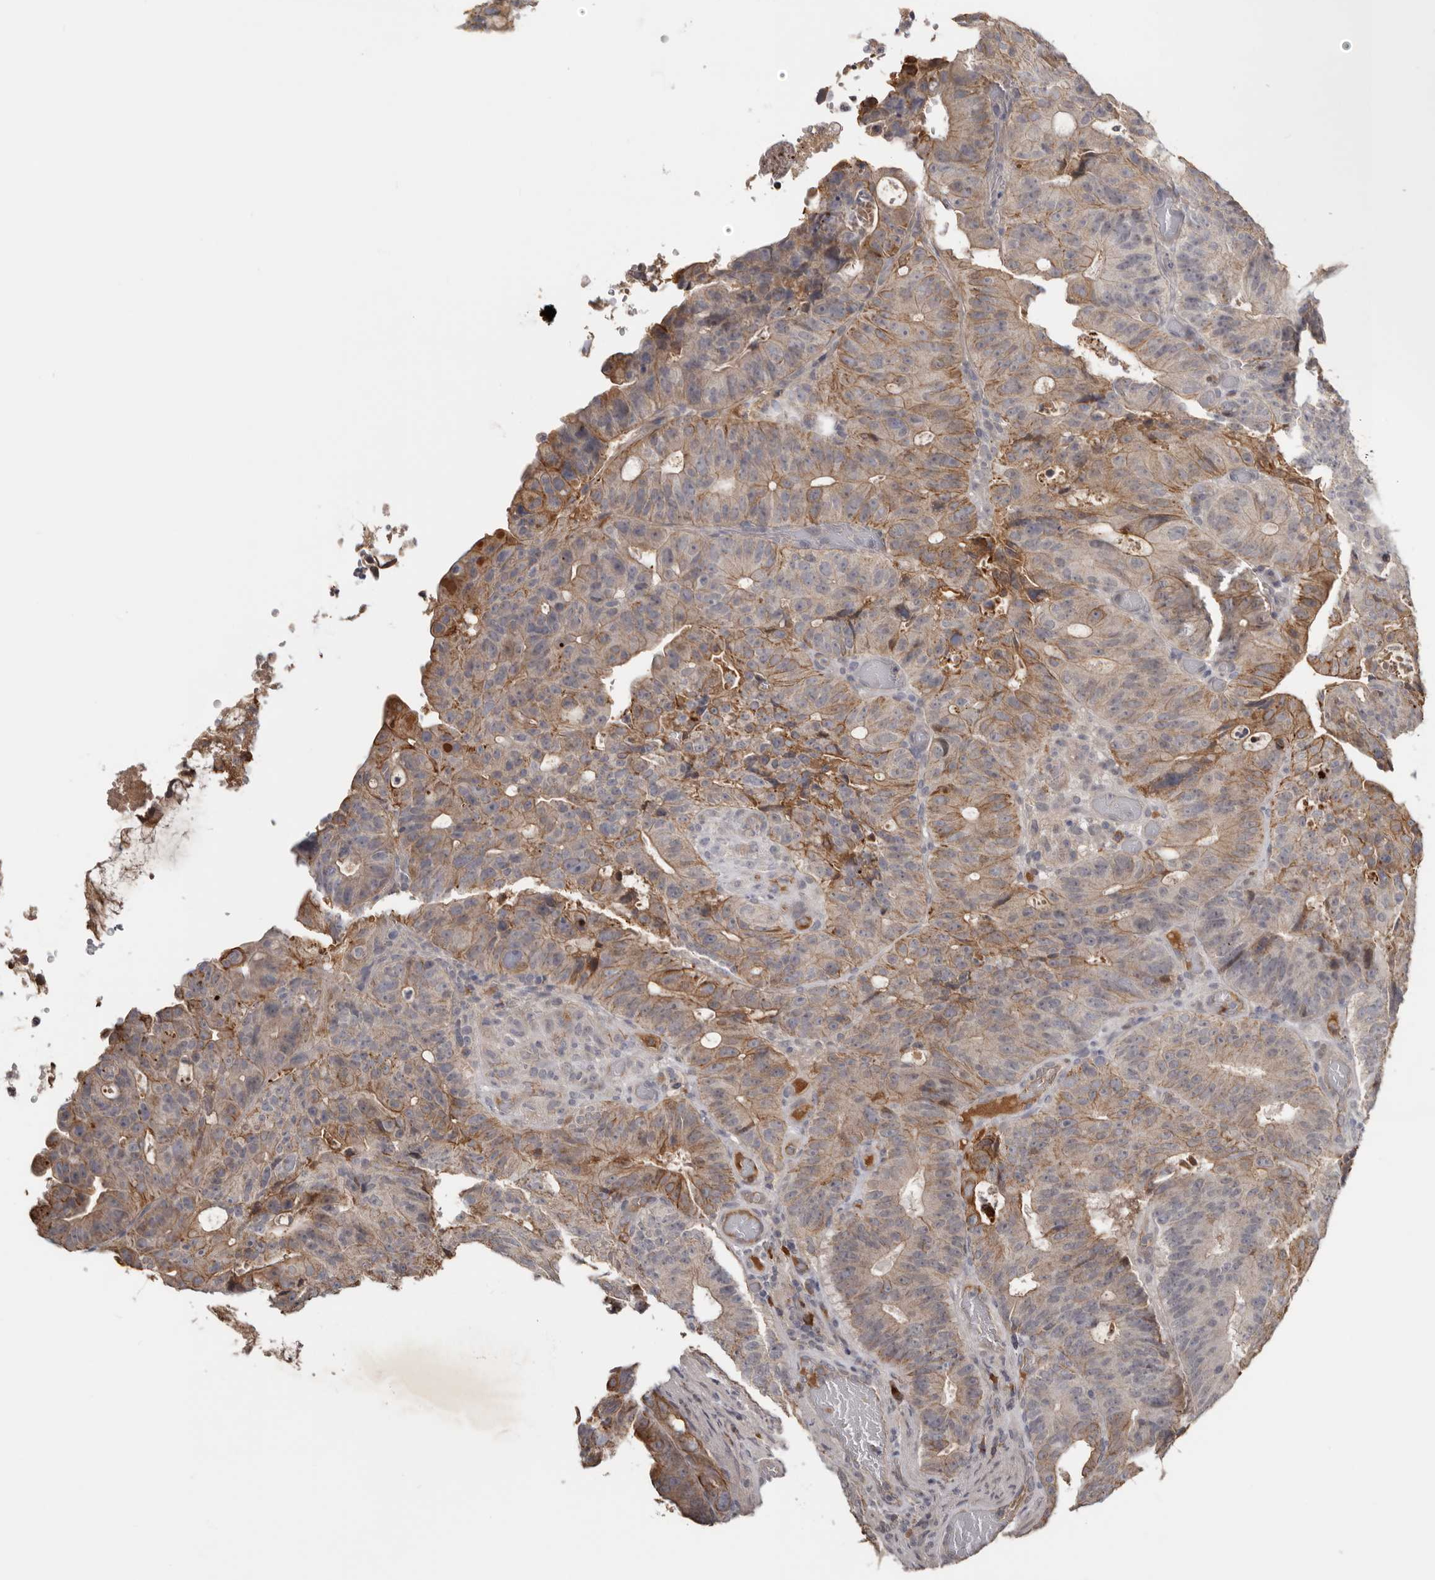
{"staining": {"intensity": "moderate", "quantity": "25%-75%", "location": "cytoplasmic/membranous"}, "tissue": "colorectal cancer", "cell_type": "Tumor cells", "image_type": "cancer", "snomed": [{"axis": "morphology", "description": "Adenocarcinoma, NOS"}, {"axis": "topography", "description": "Colon"}], "caption": "Brown immunohistochemical staining in colorectal cancer demonstrates moderate cytoplasmic/membranous staining in about 25%-75% of tumor cells.", "gene": "NMUR1", "patient": {"sex": "male", "age": 87}}